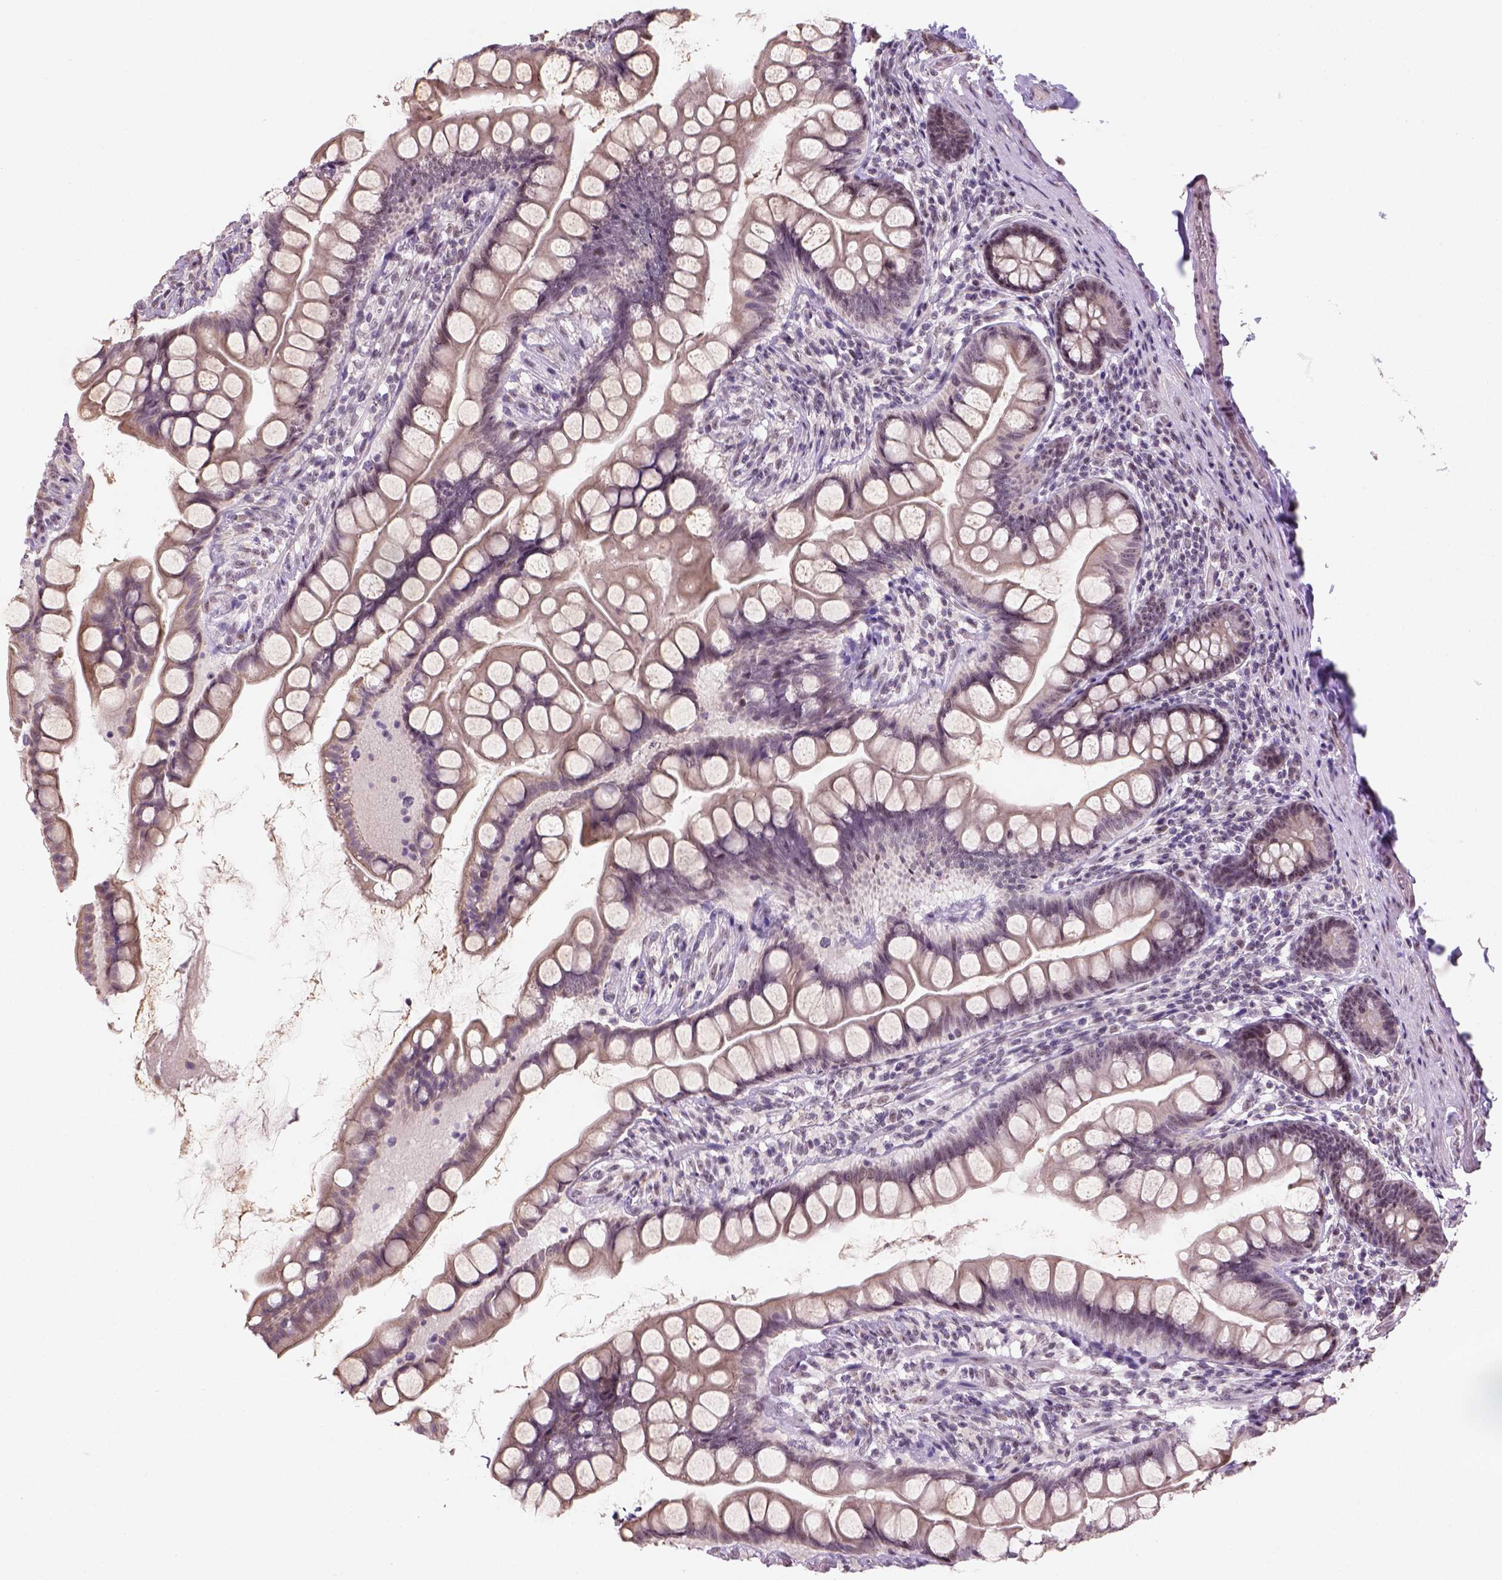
{"staining": {"intensity": "weak", "quantity": "<25%", "location": "nuclear"}, "tissue": "small intestine", "cell_type": "Glandular cells", "image_type": "normal", "snomed": [{"axis": "morphology", "description": "Normal tissue, NOS"}, {"axis": "topography", "description": "Small intestine"}], "caption": "This is an immunohistochemistry (IHC) photomicrograph of benign human small intestine. There is no expression in glandular cells.", "gene": "DDX50", "patient": {"sex": "male", "age": 70}}